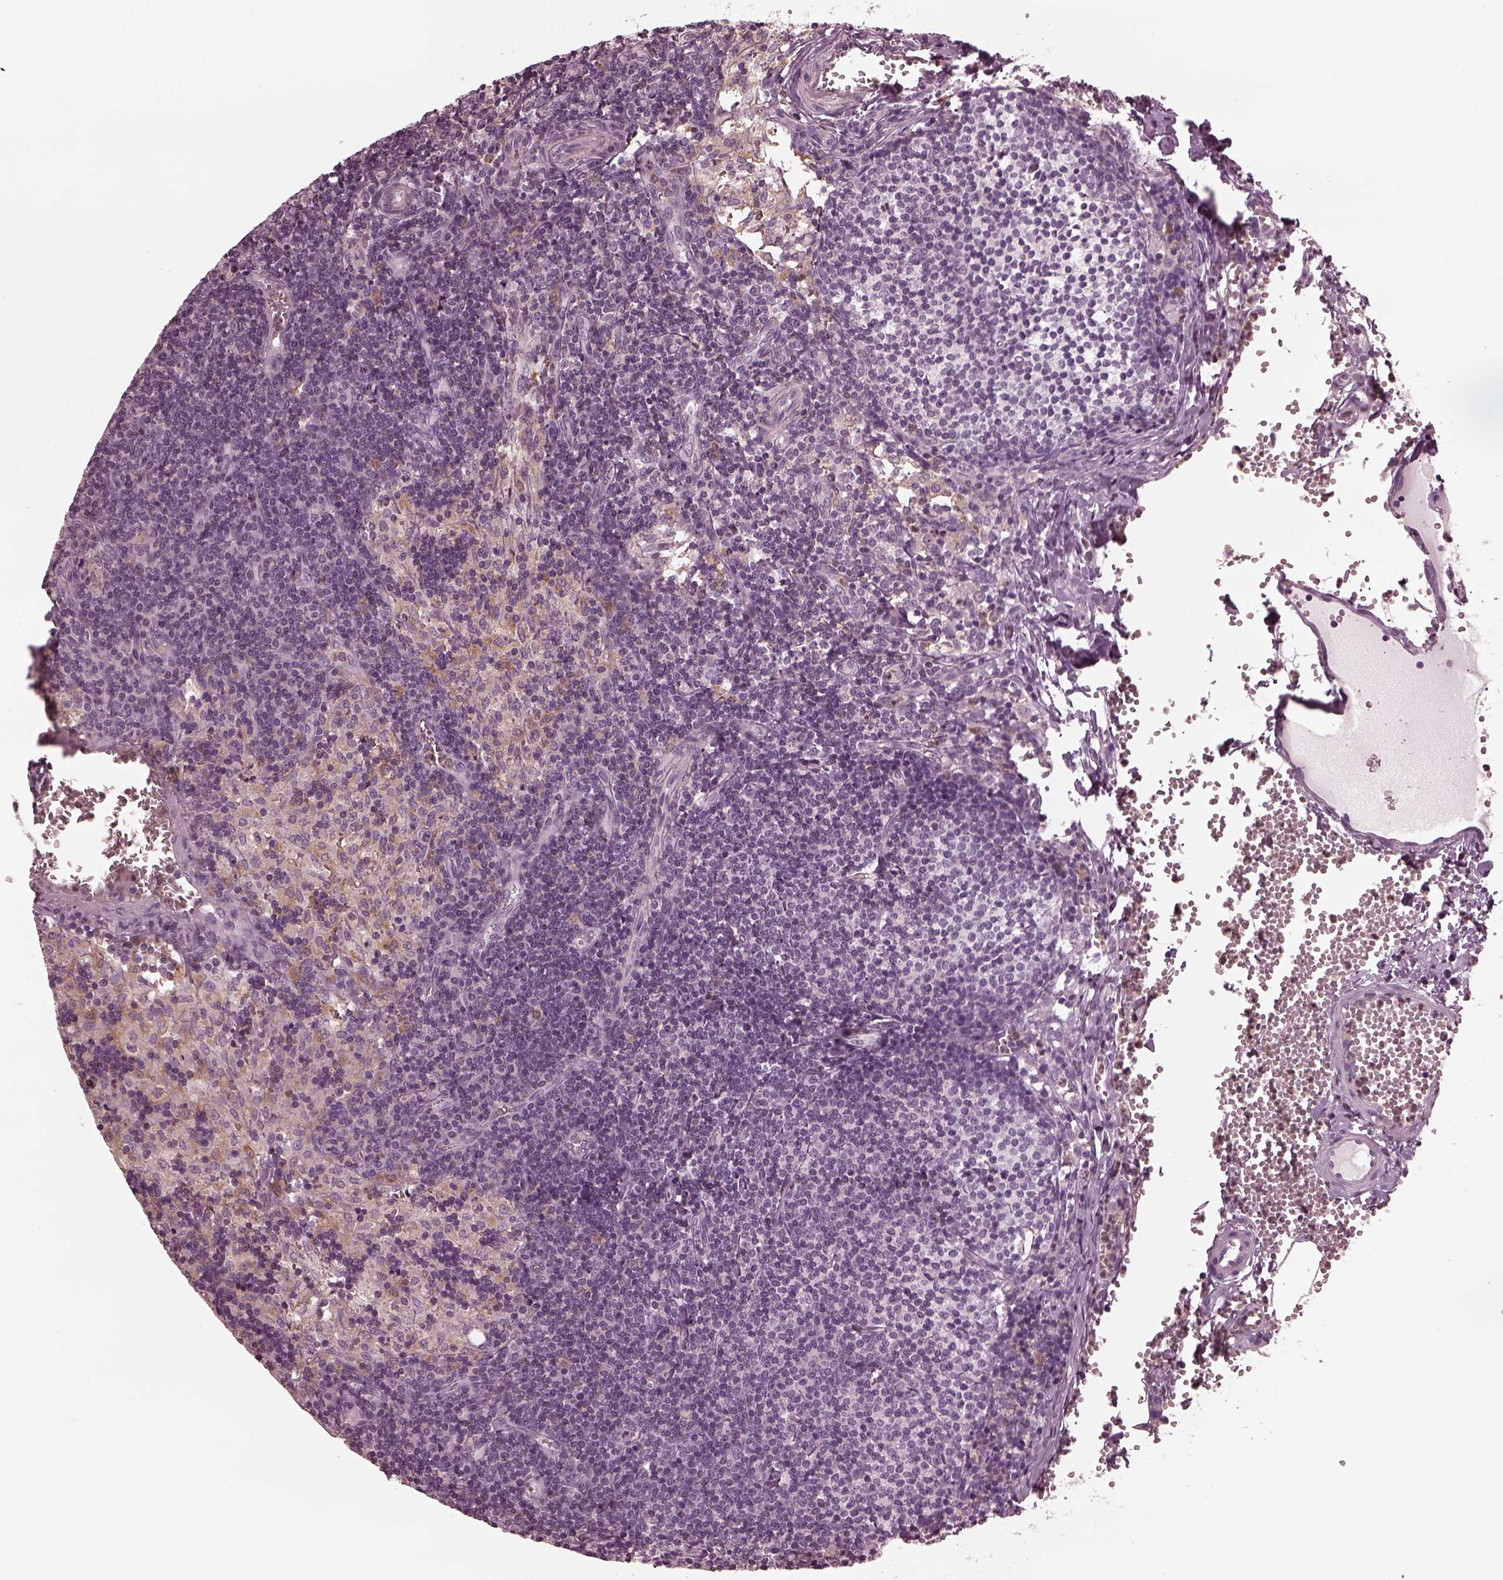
{"staining": {"intensity": "negative", "quantity": "none", "location": "none"}, "tissue": "lymph node", "cell_type": "Germinal center cells", "image_type": "normal", "snomed": [{"axis": "morphology", "description": "Normal tissue, NOS"}, {"axis": "topography", "description": "Lymph node"}], "caption": "The histopathology image demonstrates no staining of germinal center cells in normal lymph node. The staining was performed using DAB to visualize the protein expression in brown, while the nuclei were stained in blue with hematoxylin (Magnification: 20x).", "gene": "PSTPIP2", "patient": {"sex": "female", "age": 50}}